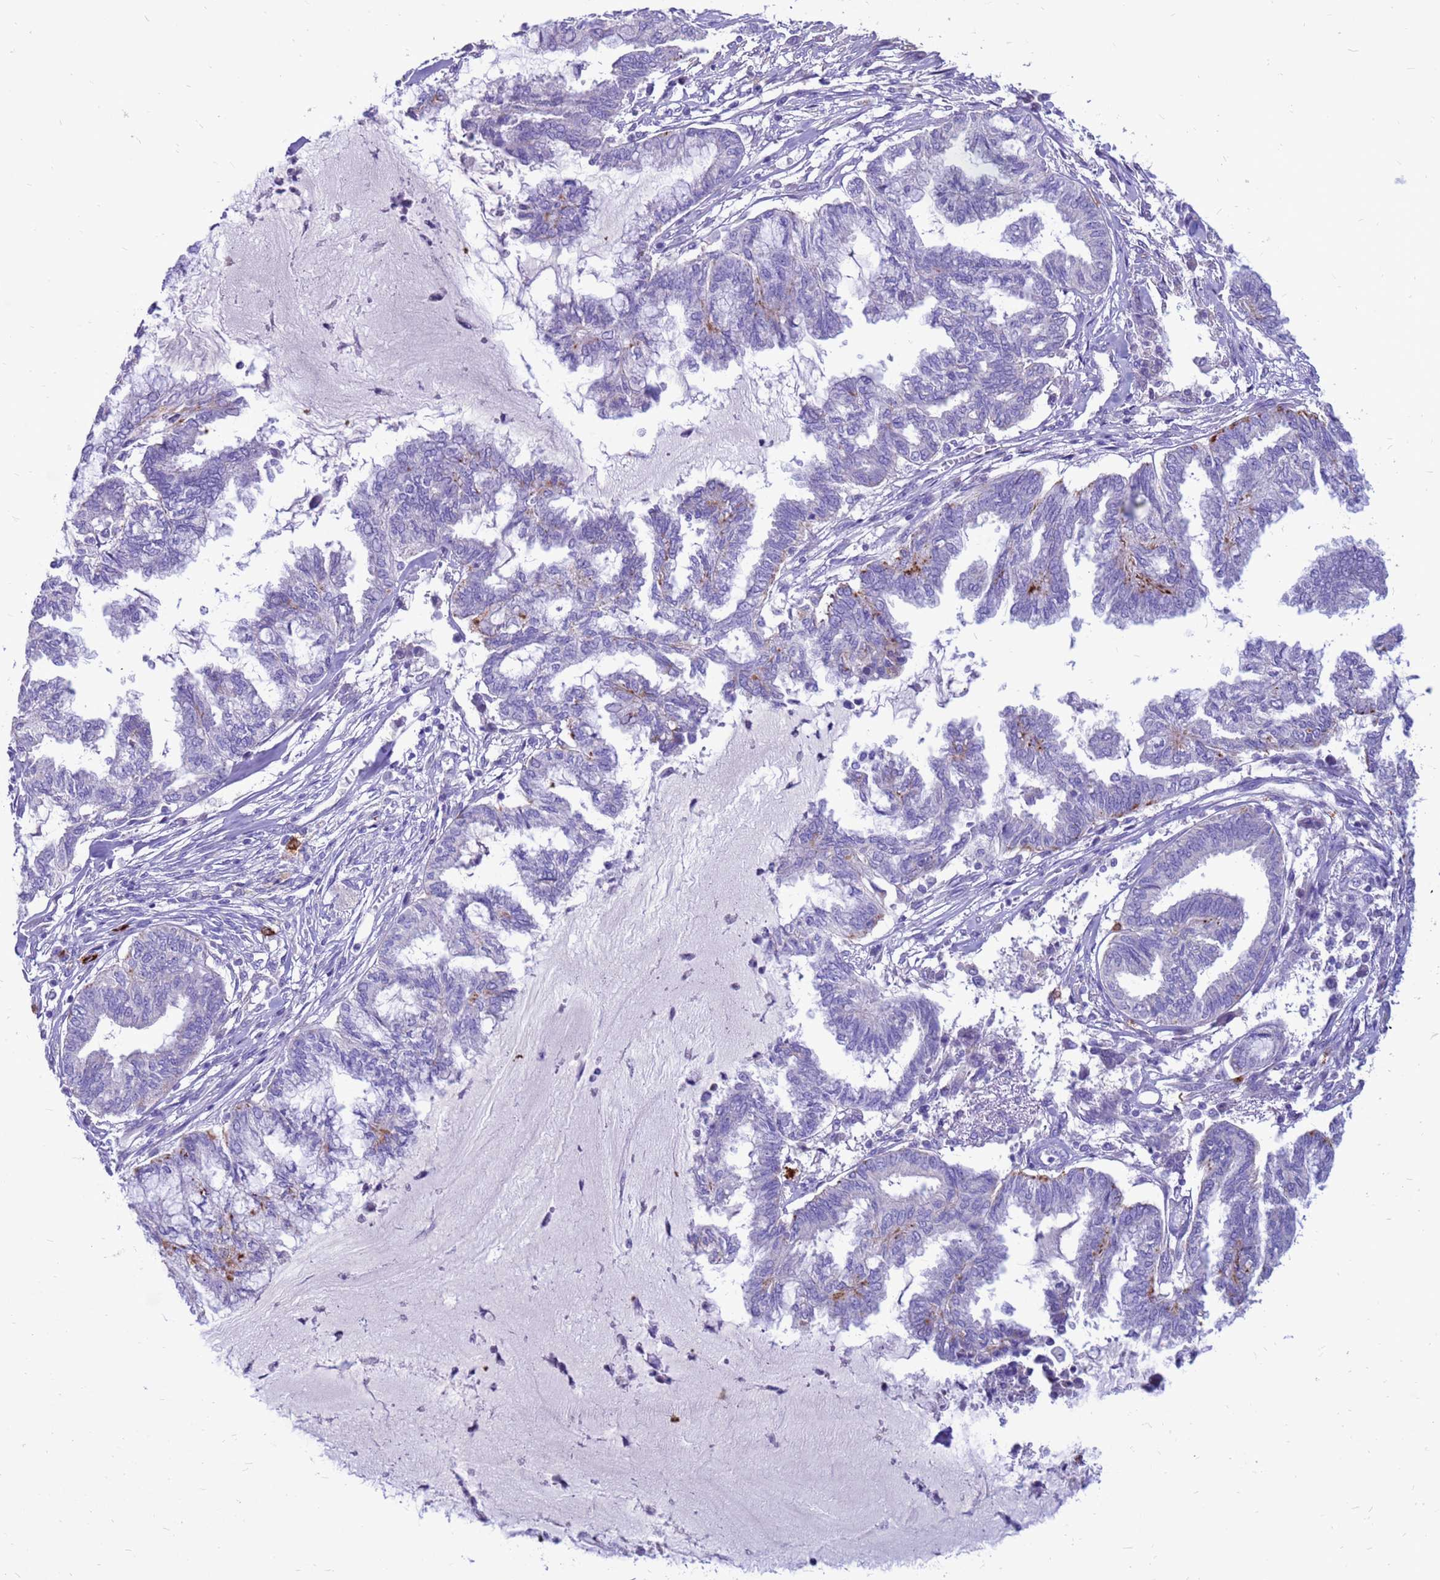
{"staining": {"intensity": "moderate", "quantity": "<25%", "location": "cytoplasmic/membranous"}, "tissue": "endometrial cancer", "cell_type": "Tumor cells", "image_type": "cancer", "snomed": [{"axis": "morphology", "description": "Adenocarcinoma, NOS"}, {"axis": "topography", "description": "Endometrium"}], "caption": "This photomicrograph reveals IHC staining of adenocarcinoma (endometrial), with low moderate cytoplasmic/membranous staining in about <25% of tumor cells.", "gene": "PDE10A", "patient": {"sex": "female", "age": 86}}